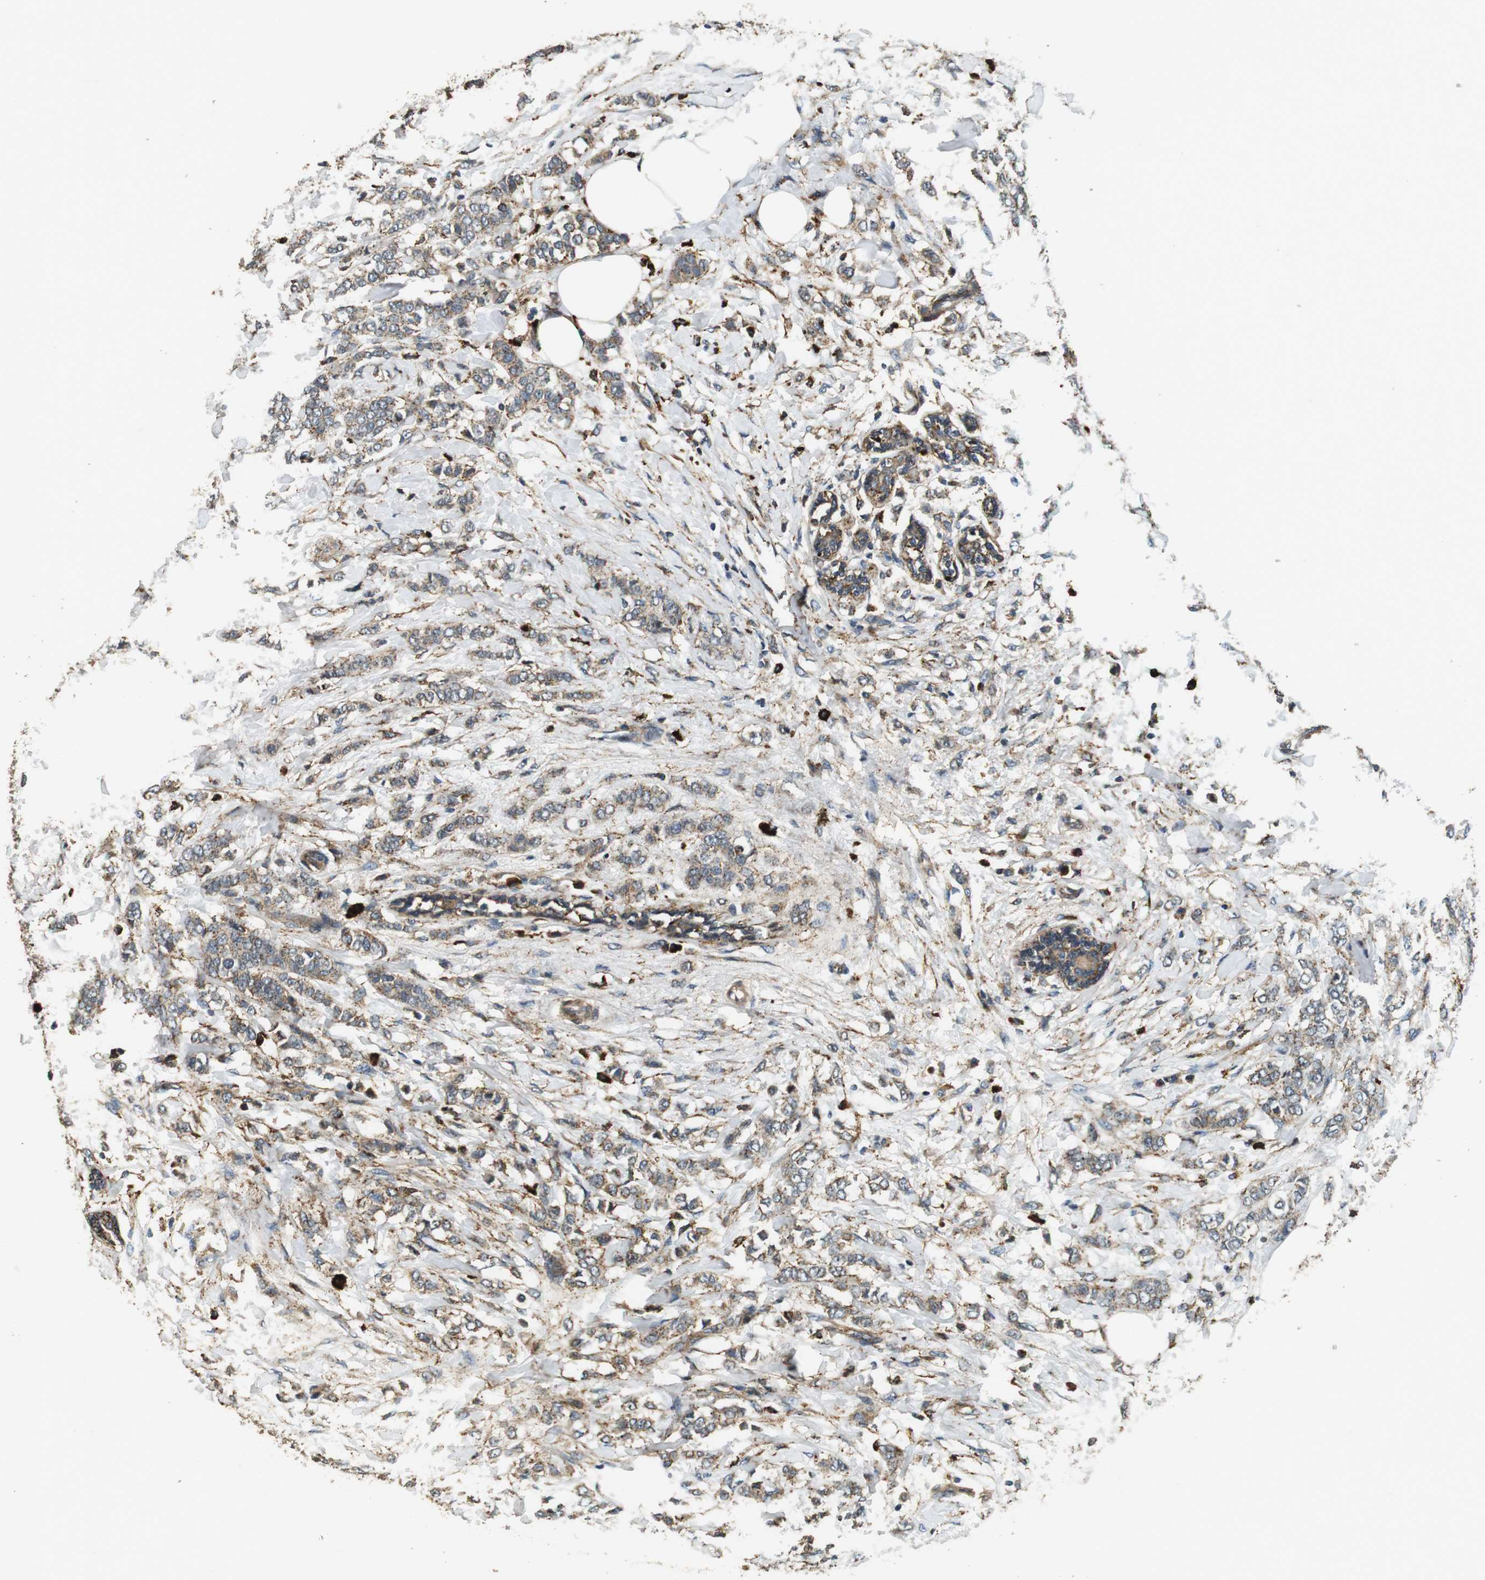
{"staining": {"intensity": "moderate", "quantity": ">75%", "location": "cytoplasmic/membranous"}, "tissue": "breast cancer", "cell_type": "Tumor cells", "image_type": "cancer", "snomed": [{"axis": "morphology", "description": "Lobular carcinoma, in situ"}, {"axis": "morphology", "description": "Lobular carcinoma"}, {"axis": "topography", "description": "Breast"}], "caption": "An image showing moderate cytoplasmic/membranous expression in approximately >75% of tumor cells in breast cancer, as visualized by brown immunohistochemical staining.", "gene": "TXNRD1", "patient": {"sex": "female", "age": 41}}